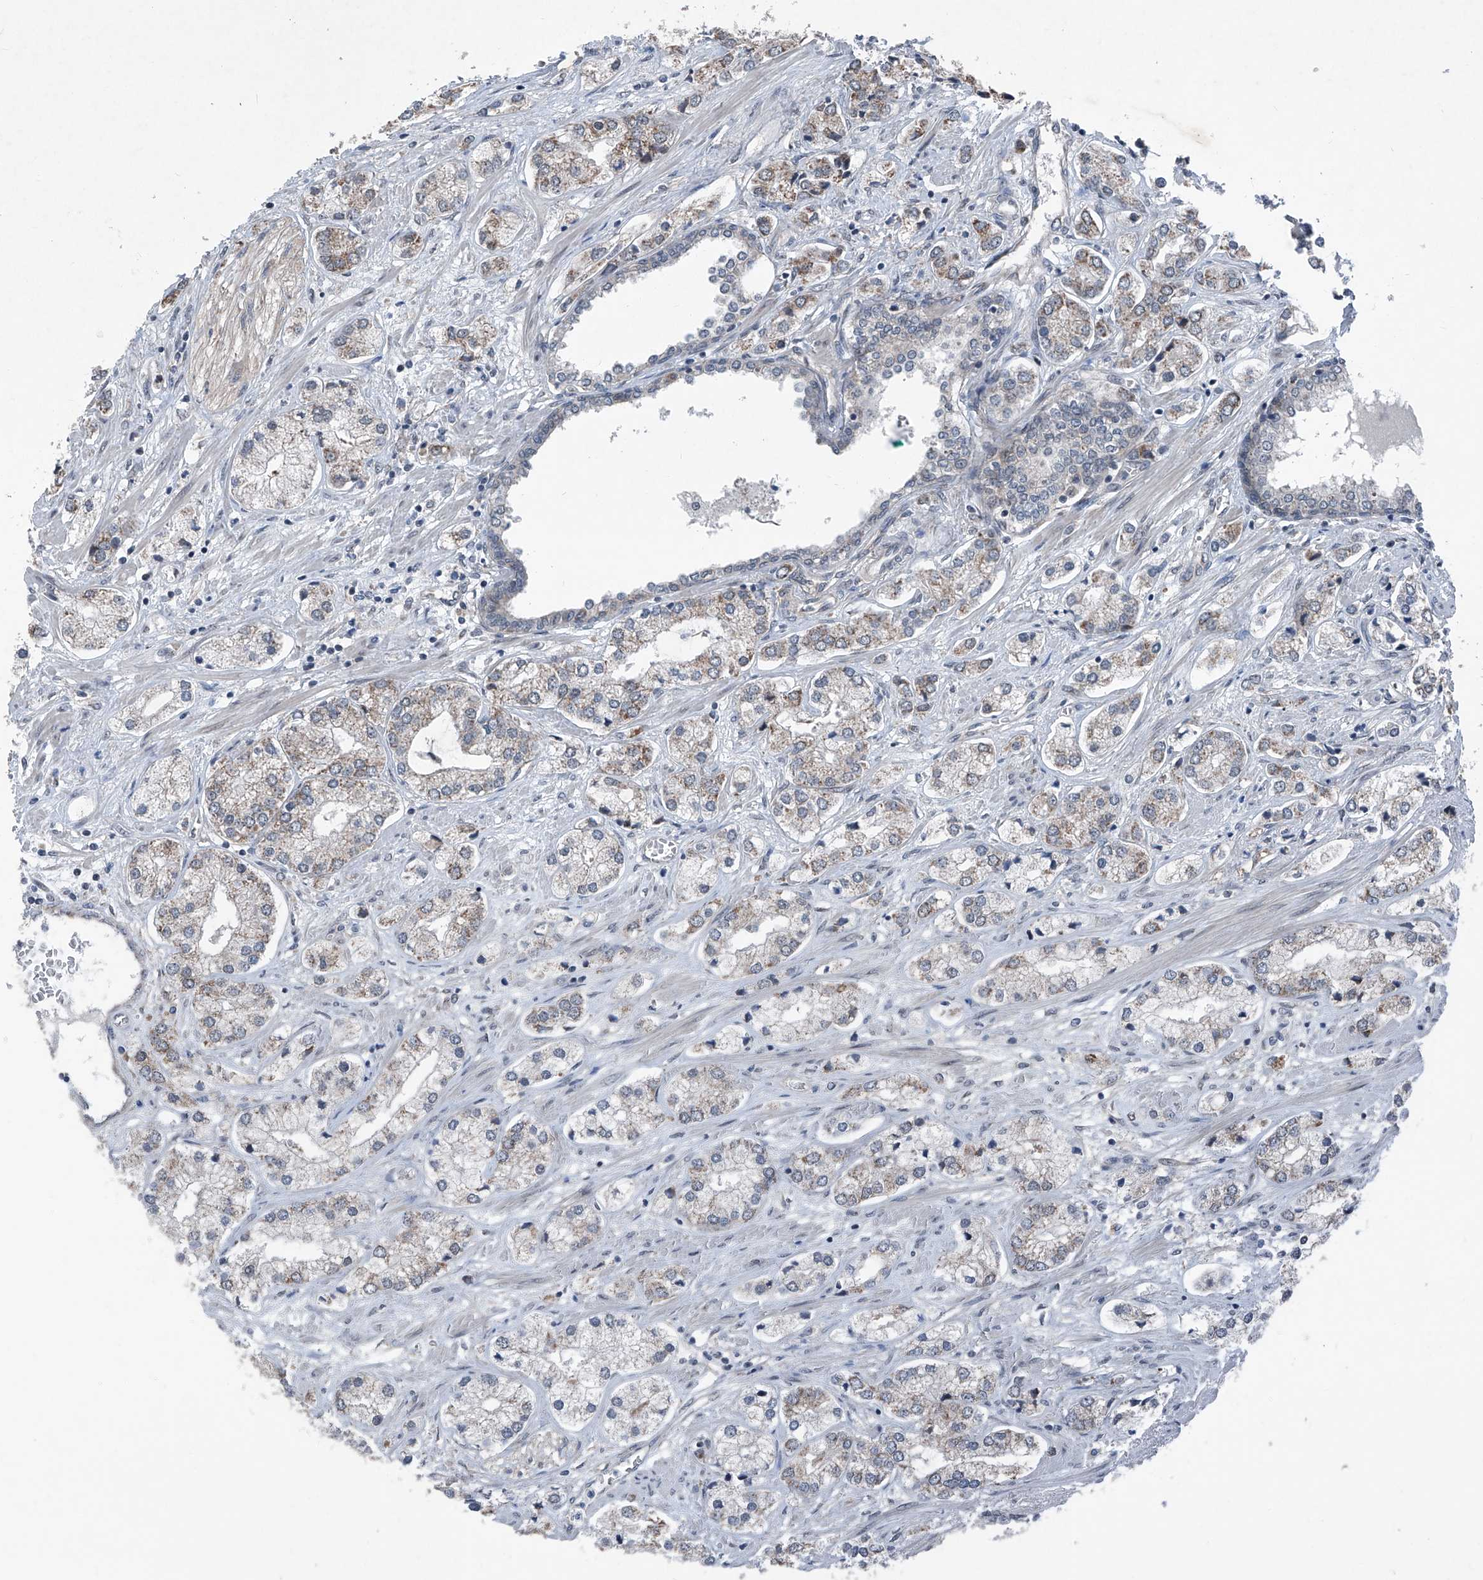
{"staining": {"intensity": "weak", "quantity": "<25%", "location": "cytoplasmic/membranous"}, "tissue": "prostate cancer", "cell_type": "Tumor cells", "image_type": "cancer", "snomed": [{"axis": "morphology", "description": "Adenocarcinoma, High grade"}, {"axis": "topography", "description": "Prostate"}], "caption": "Tumor cells are negative for protein expression in human prostate cancer (high-grade adenocarcinoma).", "gene": "COA7", "patient": {"sex": "male", "age": 66}}